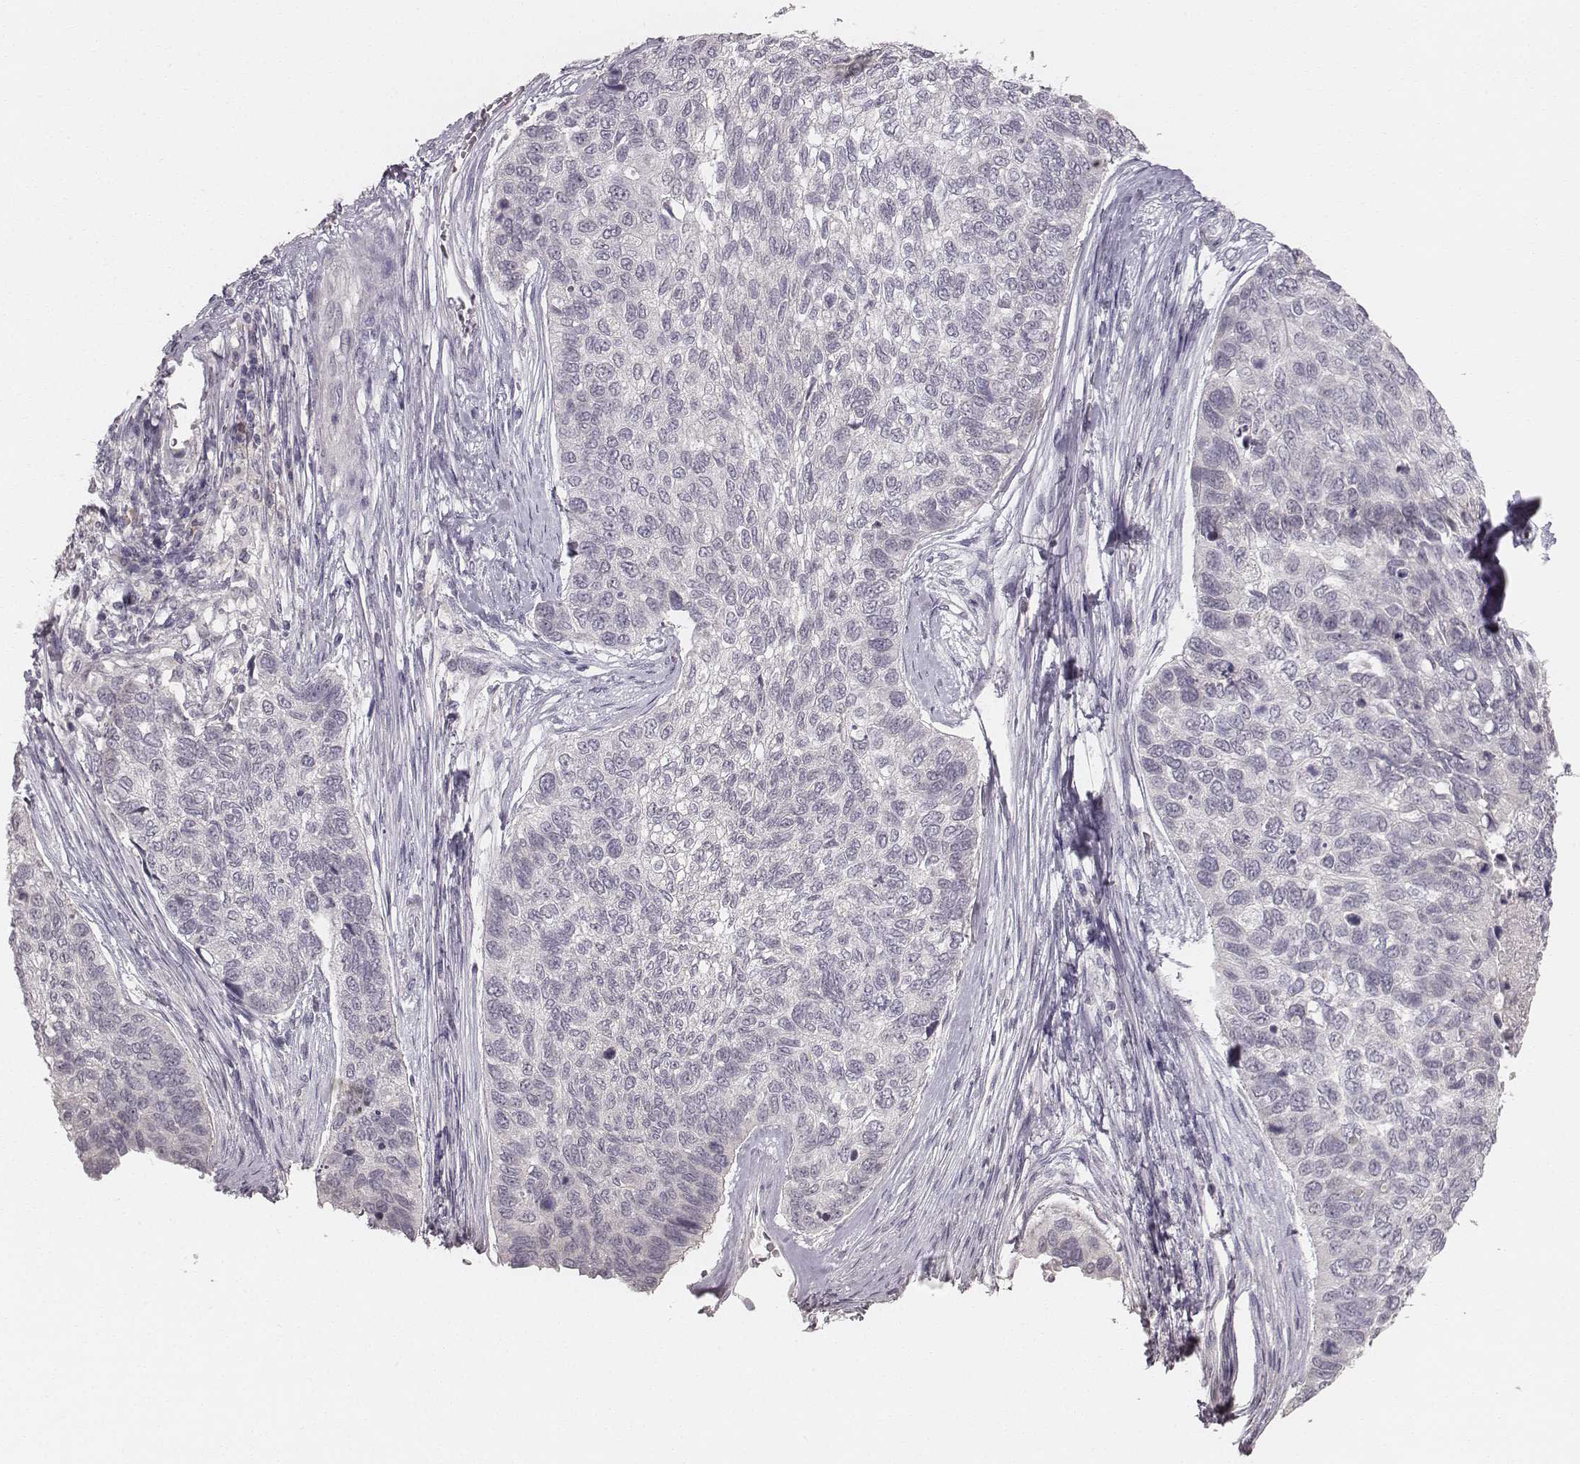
{"staining": {"intensity": "negative", "quantity": "none", "location": "none"}, "tissue": "lung cancer", "cell_type": "Tumor cells", "image_type": "cancer", "snomed": [{"axis": "morphology", "description": "Squamous cell carcinoma, NOS"}, {"axis": "topography", "description": "Lung"}], "caption": "The histopathology image demonstrates no significant staining in tumor cells of lung cancer (squamous cell carcinoma).", "gene": "LY6K", "patient": {"sex": "male", "age": 69}}